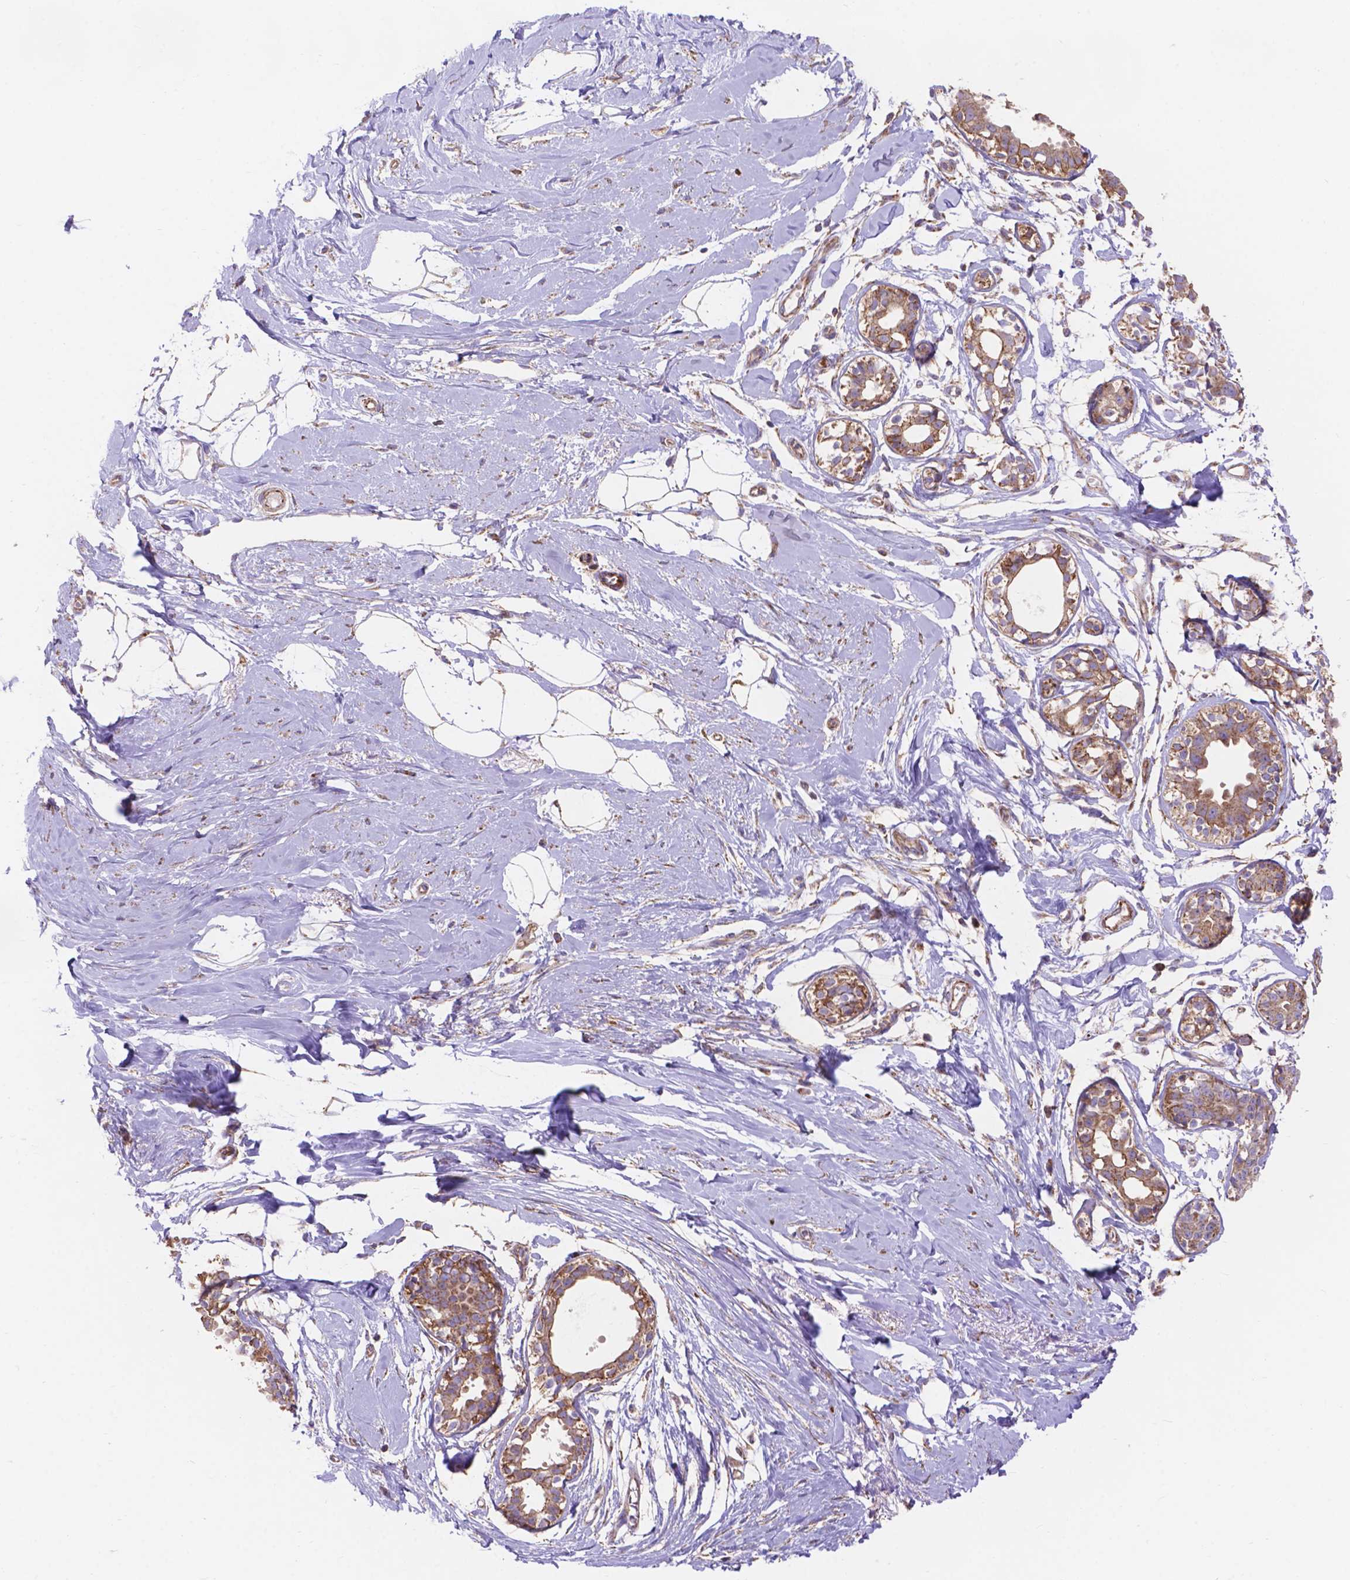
{"staining": {"intensity": "weak", "quantity": "25%-75%", "location": "cytoplasmic/membranous"}, "tissue": "breast", "cell_type": "Adipocytes", "image_type": "normal", "snomed": [{"axis": "morphology", "description": "Normal tissue, NOS"}, {"axis": "topography", "description": "Breast"}], "caption": "Breast stained for a protein (brown) exhibits weak cytoplasmic/membranous positive staining in approximately 25%-75% of adipocytes.", "gene": "AK3", "patient": {"sex": "female", "age": 49}}